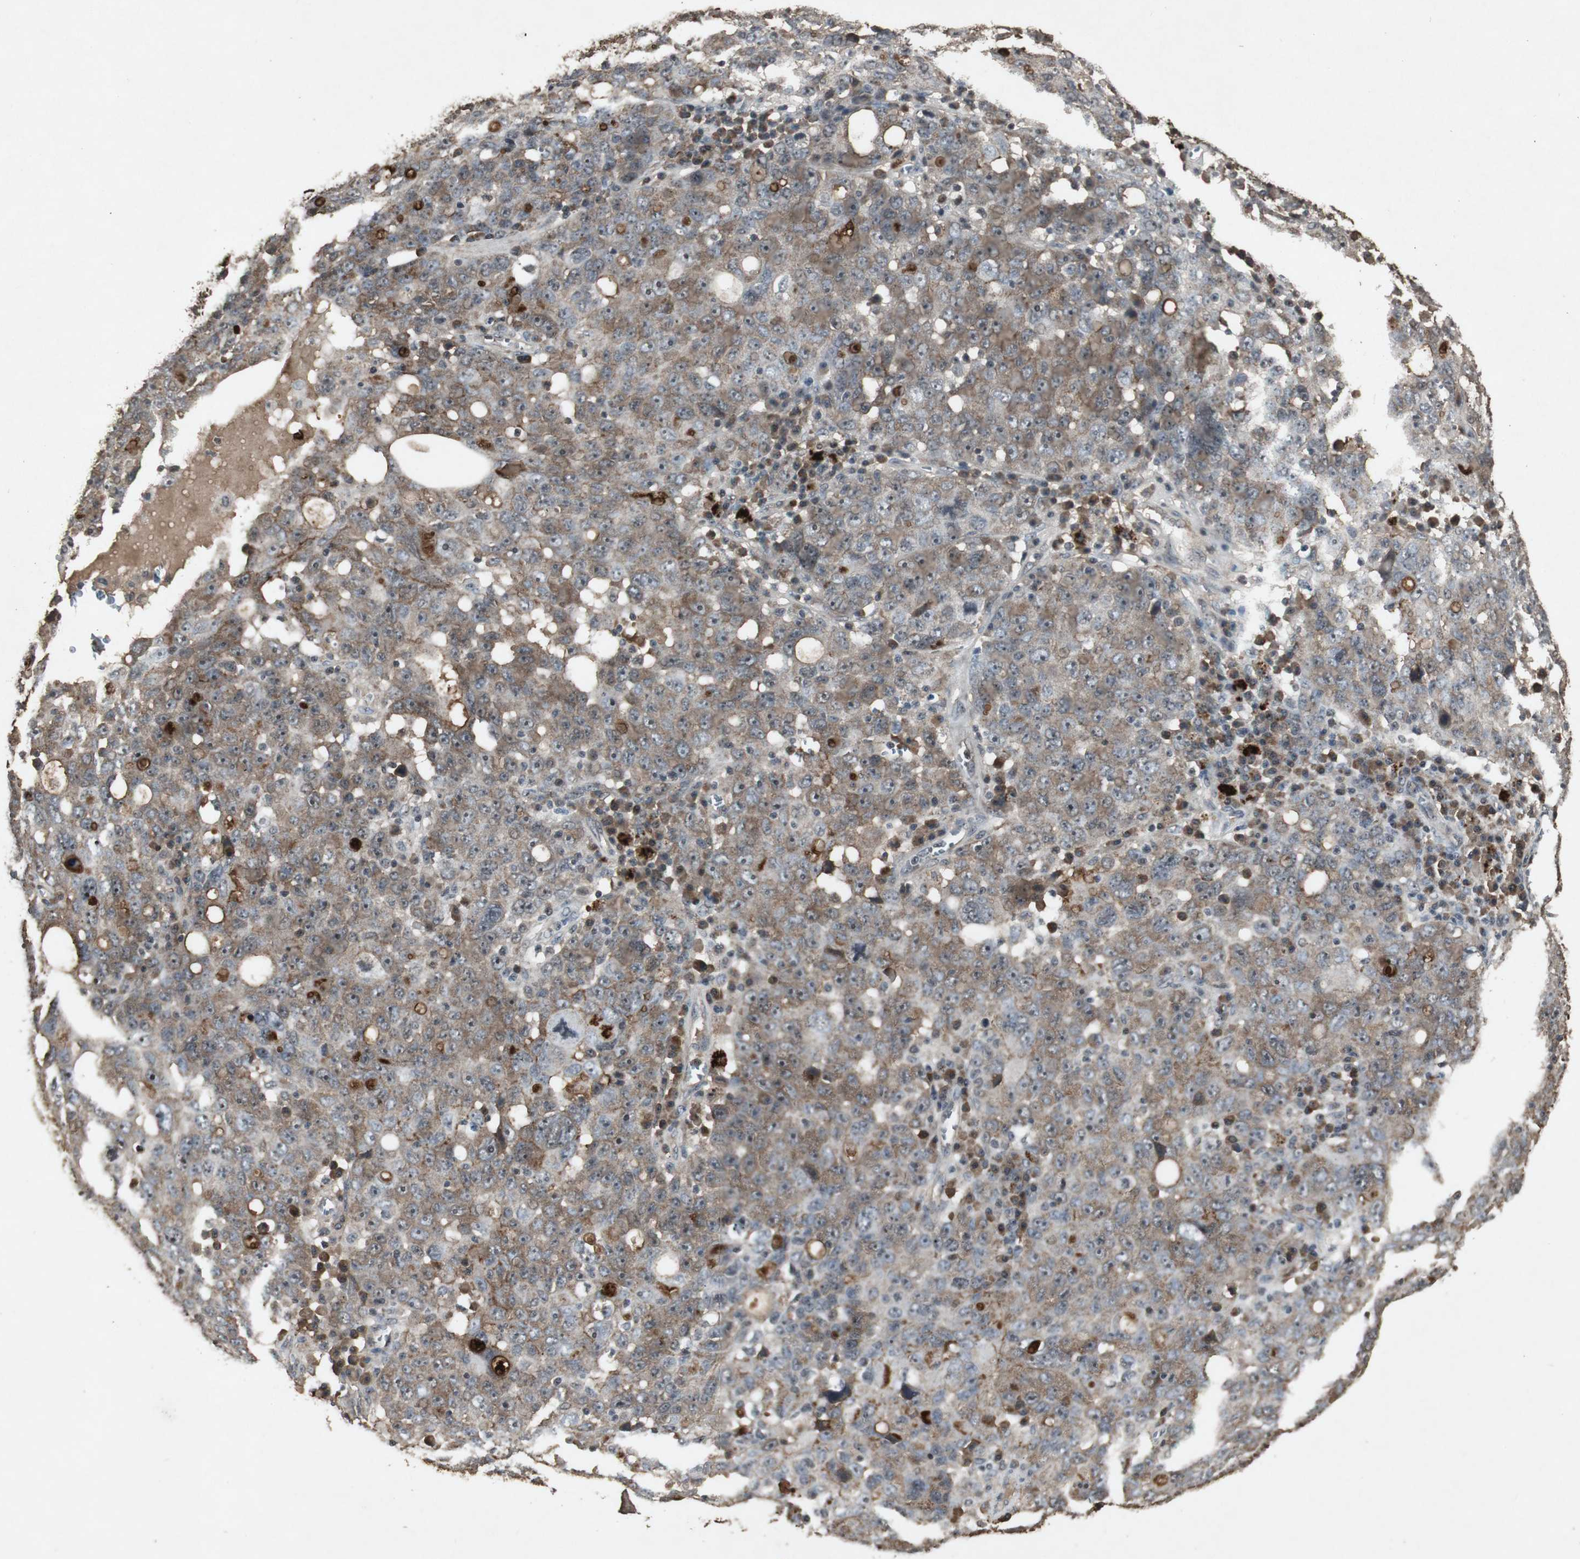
{"staining": {"intensity": "moderate", "quantity": ">75%", "location": "cytoplasmic/membranous"}, "tissue": "ovarian cancer", "cell_type": "Tumor cells", "image_type": "cancer", "snomed": [{"axis": "morphology", "description": "Carcinoma, endometroid"}, {"axis": "topography", "description": "Ovary"}], "caption": "The micrograph reveals a brown stain indicating the presence of a protein in the cytoplasmic/membranous of tumor cells in ovarian cancer.", "gene": "EMX1", "patient": {"sex": "female", "age": 62}}